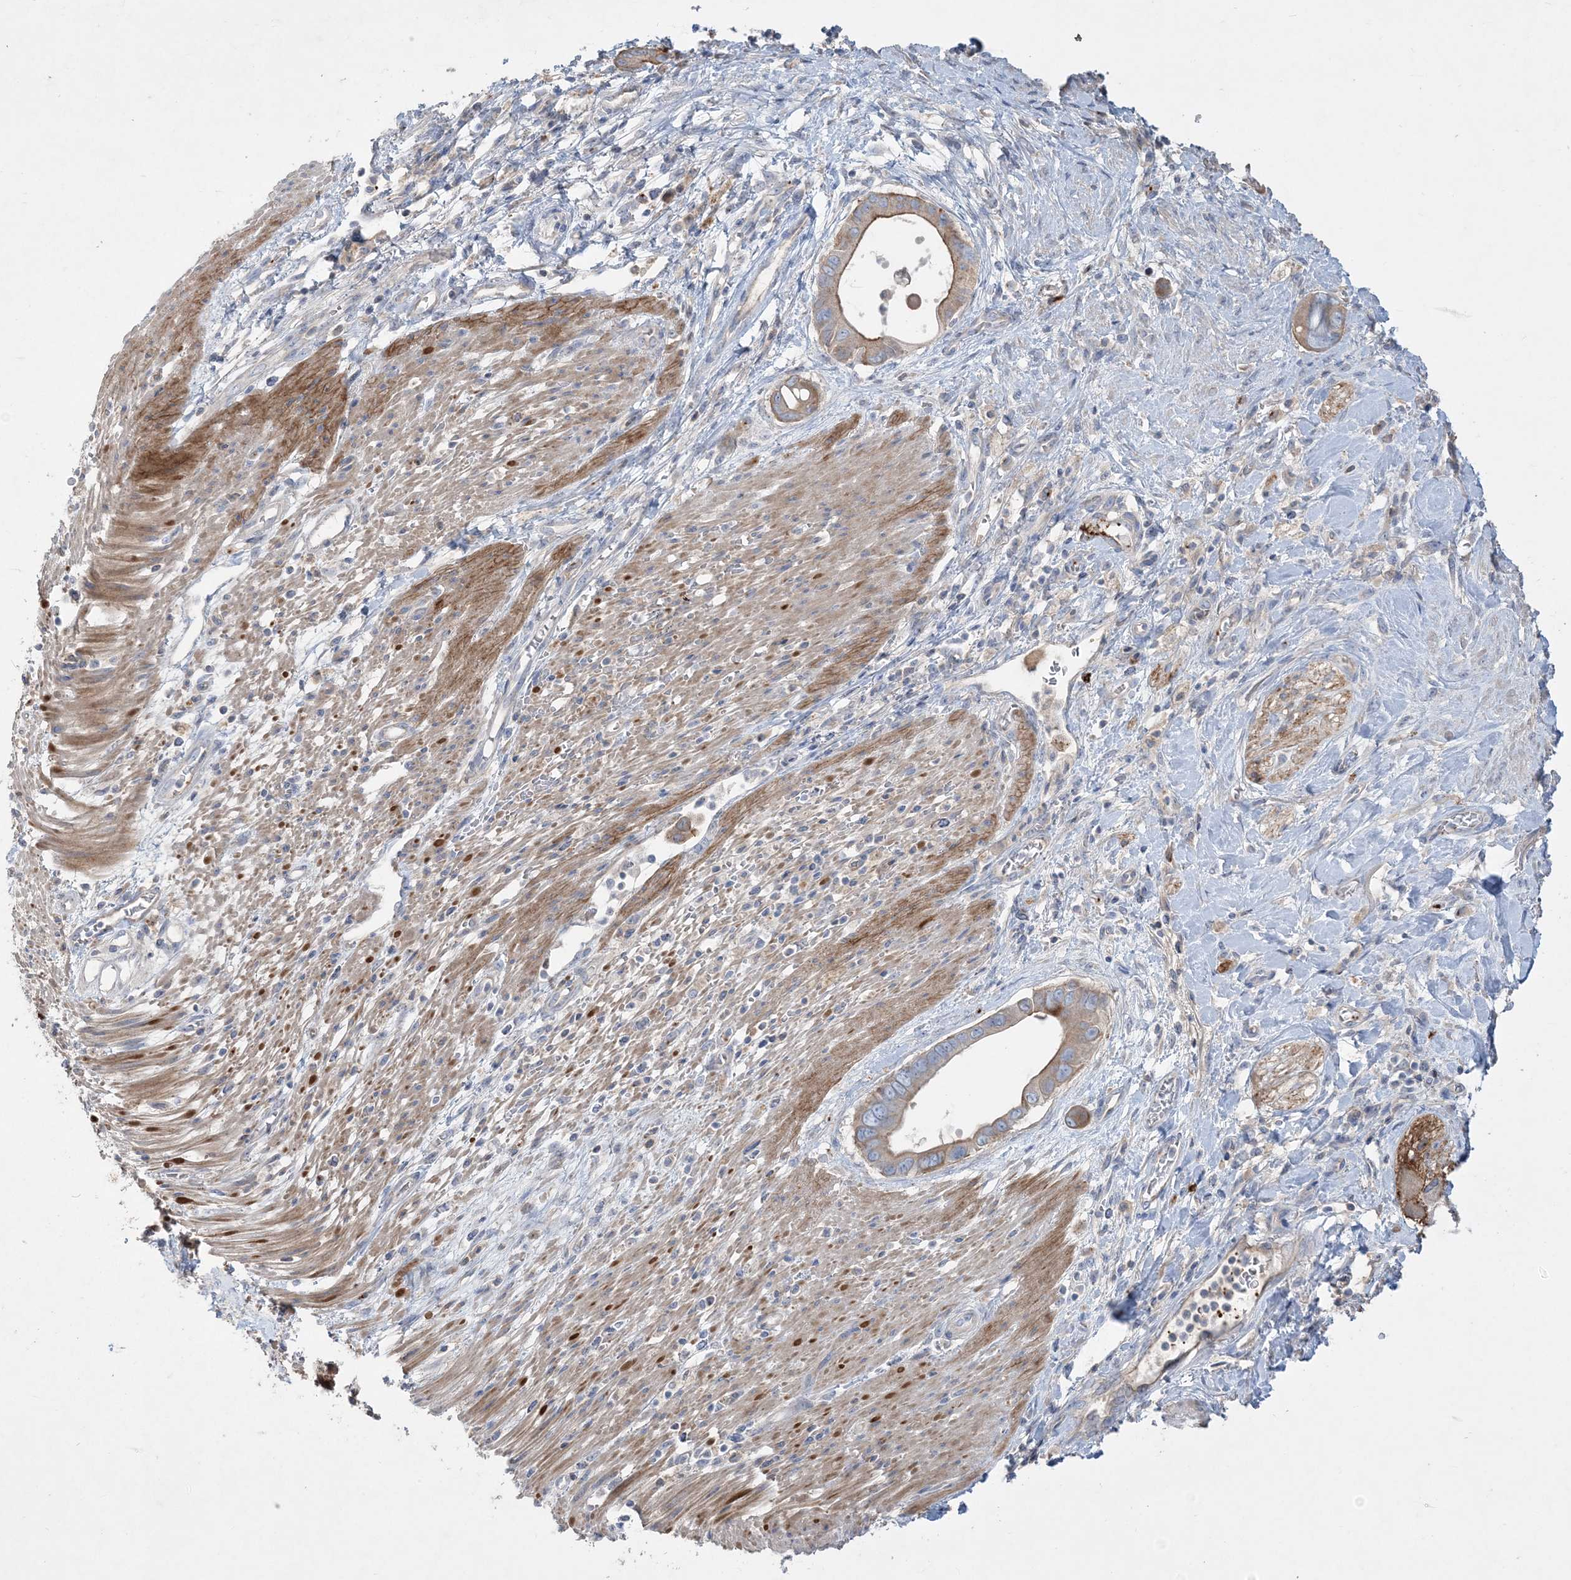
{"staining": {"intensity": "moderate", "quantity": "<25%", "location": "cytoplasmic/membranous"}, "tissue": "pancreatic cancer", "cell_type": "Tumor cells", "image_type": "cancer", "snomed": [{"axis": "morphology", "description": "Adenocarcinoma, NOS"}, {"axis": "topography", "description": "Pancreas"}], "caption": "The micrograph shows staining of adenocarcinoma (pancreatic), revealing moderate cytoplasmic/membranous protein staining (brown color) within tumor cells.", "gene": "ADCK2", "patient": {"sex": "male", "age": 68}}